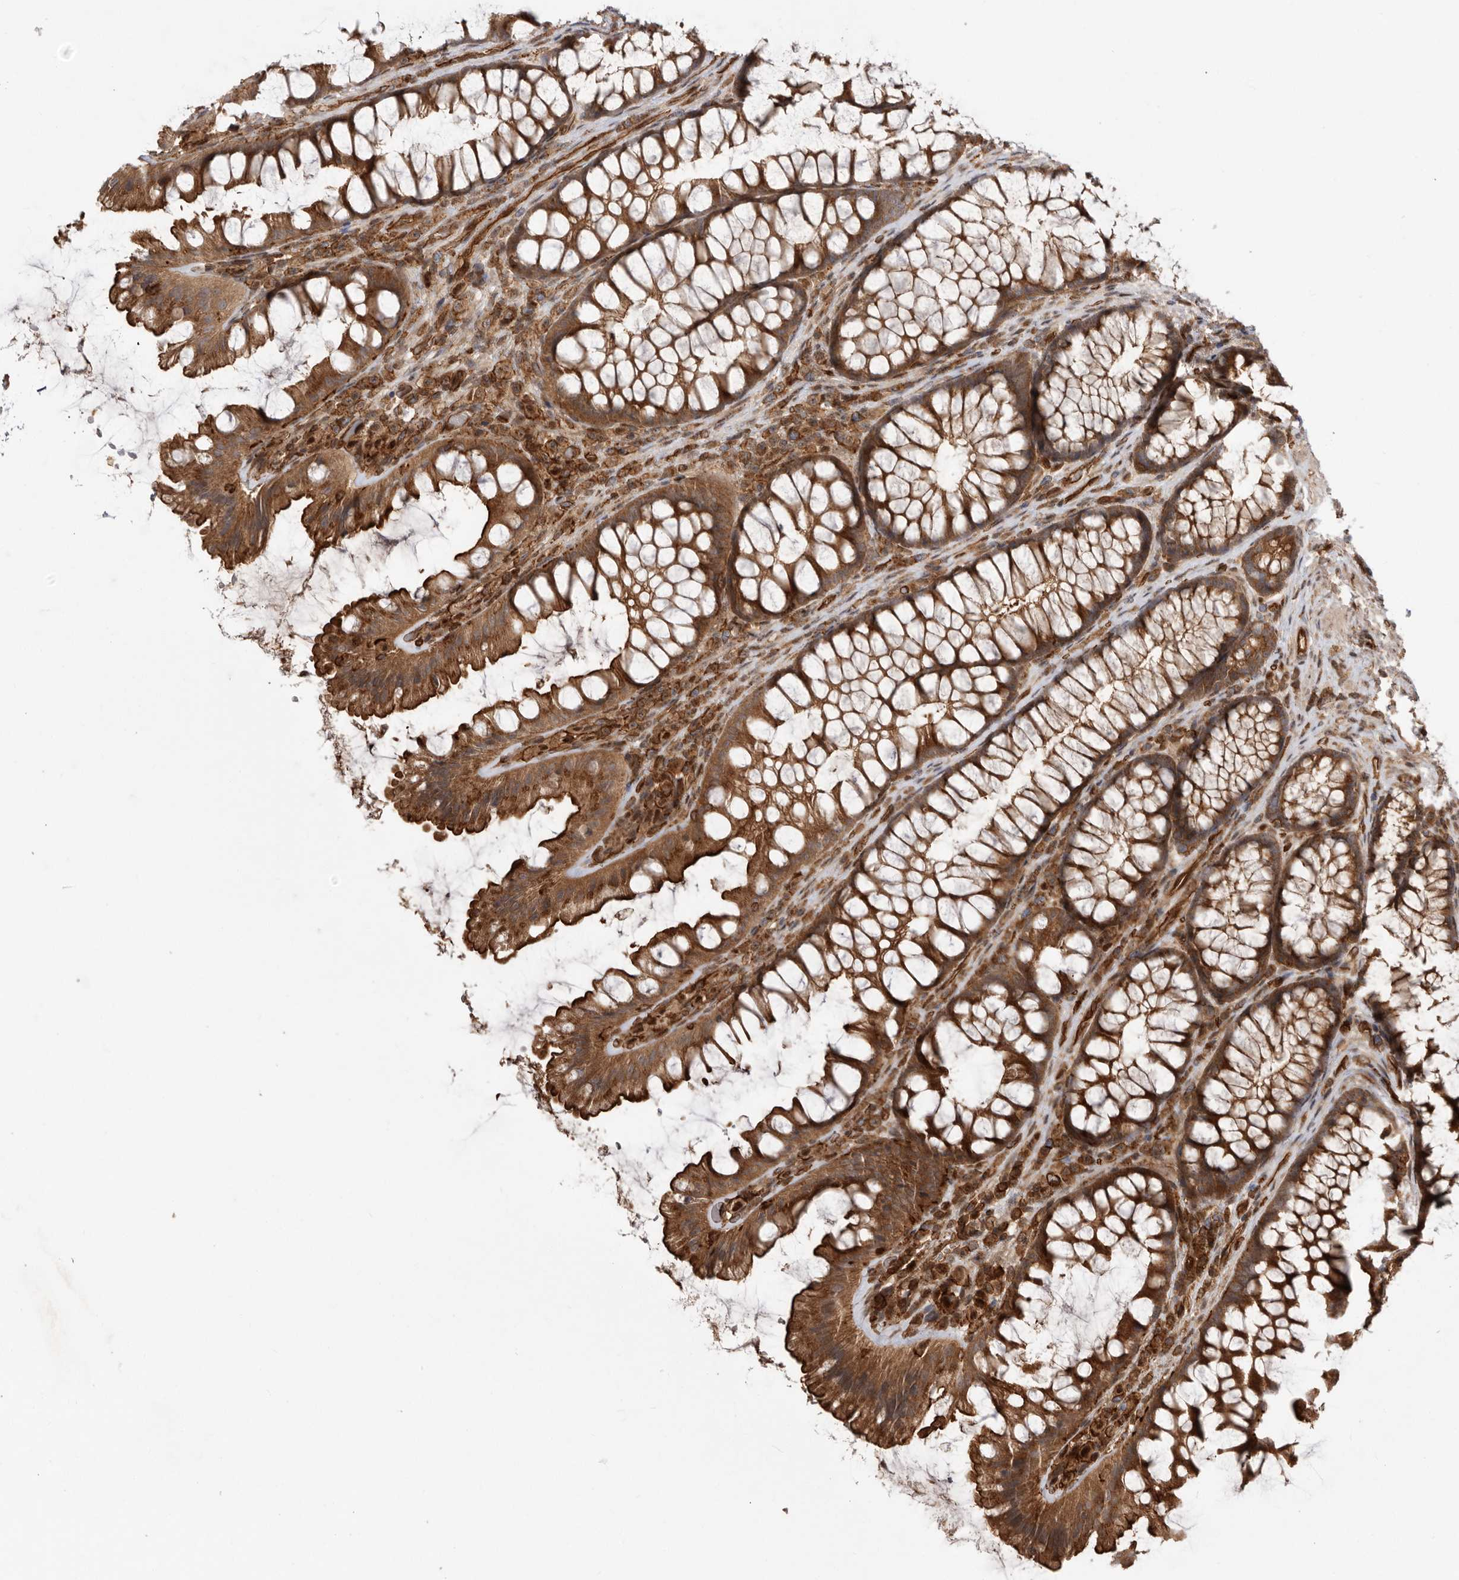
{"staining": {"intensity": "moderate", "quantity": ">75%", "location": "cytoplasmic/membranous"}, "tissue": "colon", "cell_type": "Endothelial cells", "image_type": "normal", "snomed": [{"axis": "morphology", "description": "Normal tissue, NOS"}, {"axis": "topography", "description": "Colon"}], "caption": "Colon stained with DAB immunohistochemistry (IHC) shows medium levels of moderate cytoplasmic/membranous staining in approximately >75% of endothelial cells.", "gene": "DHDDS", "patient": {"sex": "female", "age": 62}}